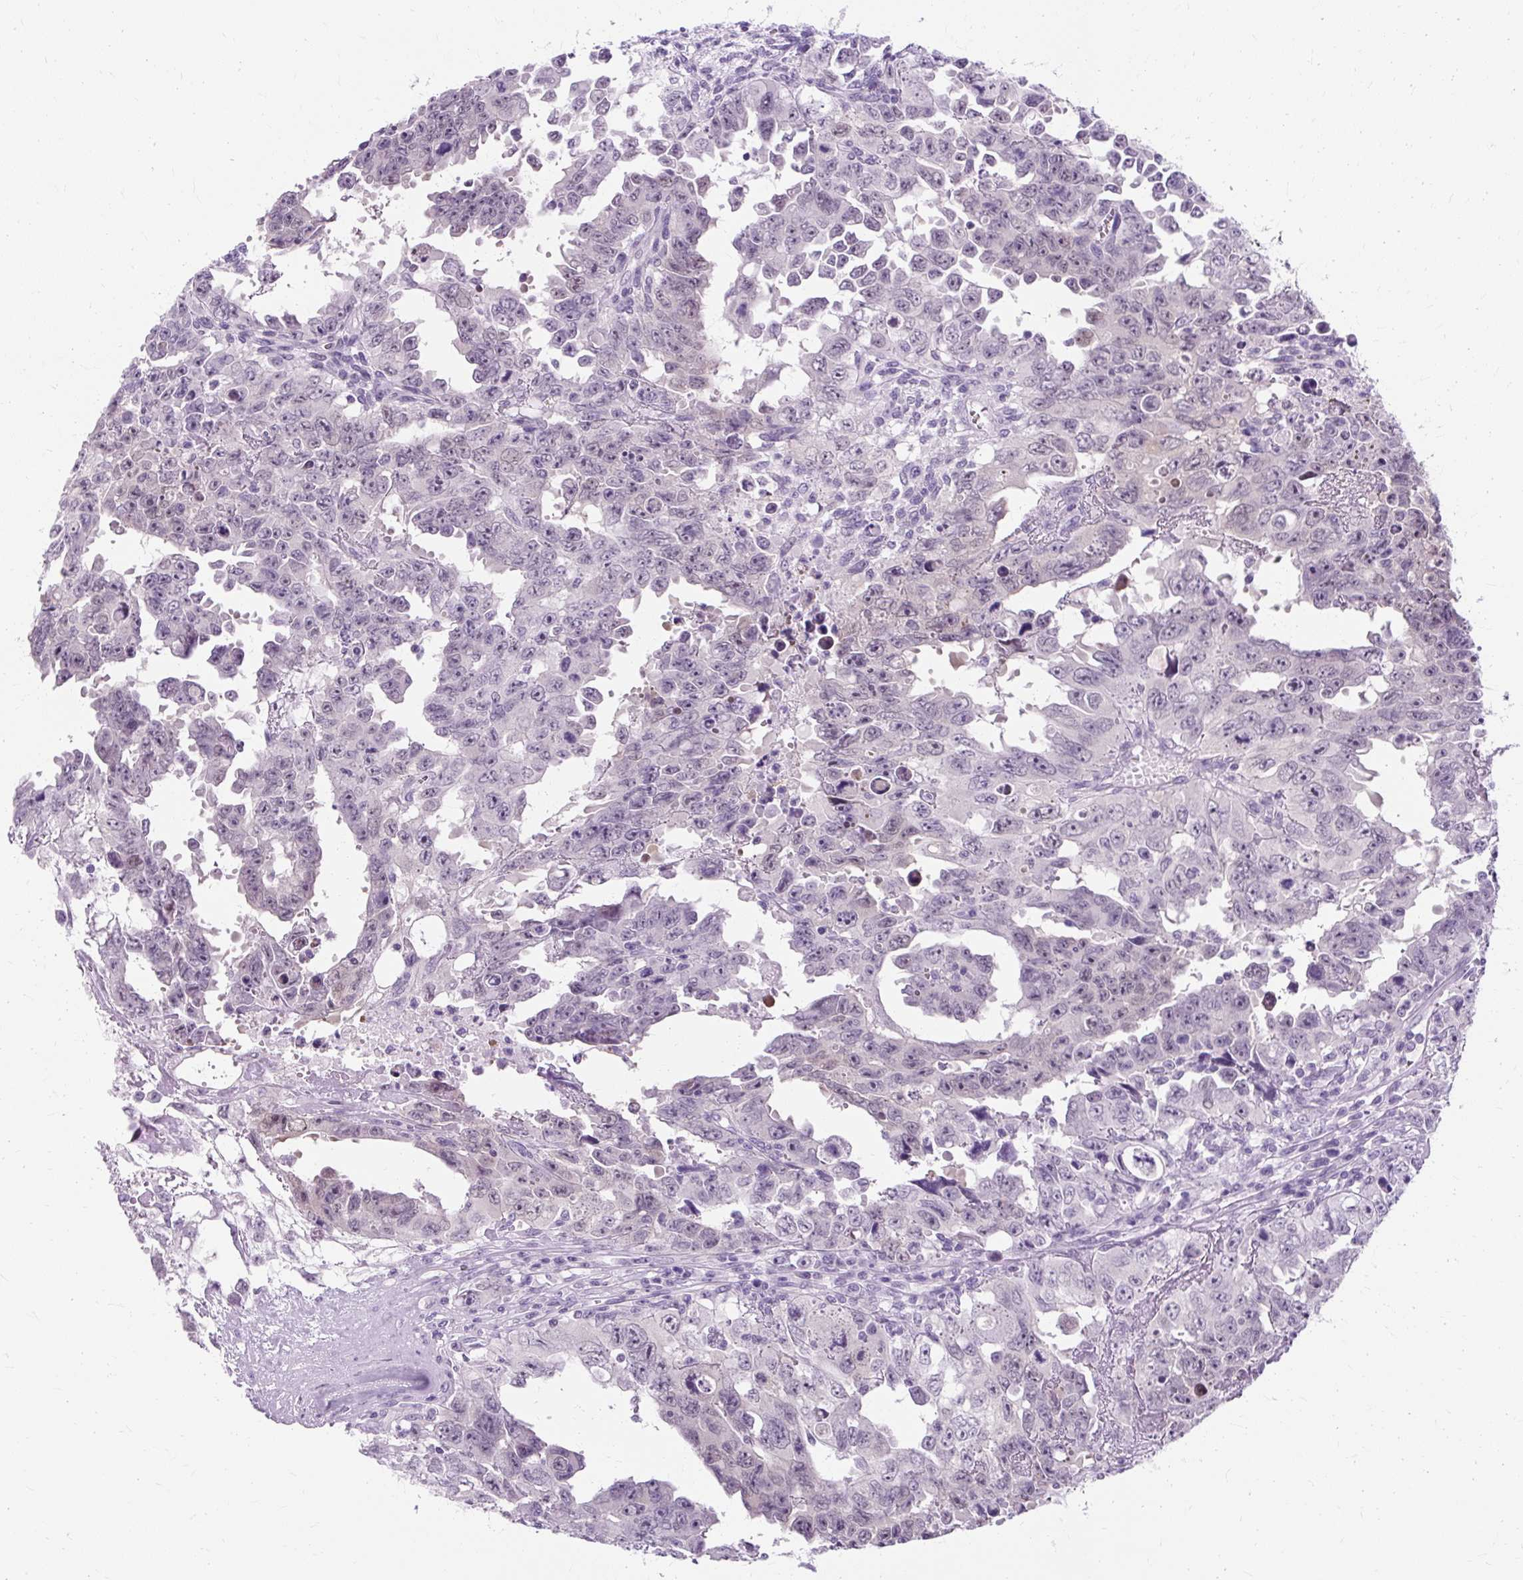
{"staining": {"intensity": "negative", "quantity": "none", "location": "none"}, "tissue": "testis cancer", "cell_type": "Tumor cells", "image_type": "cancer", "snomed": [{"axis": "morphology", "description": "Carcinoma, Embryonal, NOS"}, {"axis": "topography", "description": "Testis"}], "caption": "High magnification brightfield microscopy of testis cancer stained with DAB (3,3'-diaminobenzidine) (brown) and counterstained with hematoxylin (blue): tumor cells show no significant positivity. (DAB (3,3'-diaminobenzidine) immunohistochemistry (IHC) with hematoxylin counter stain).", "gene": "RYBP", "patient": {"sex": "male", "age": 24}}